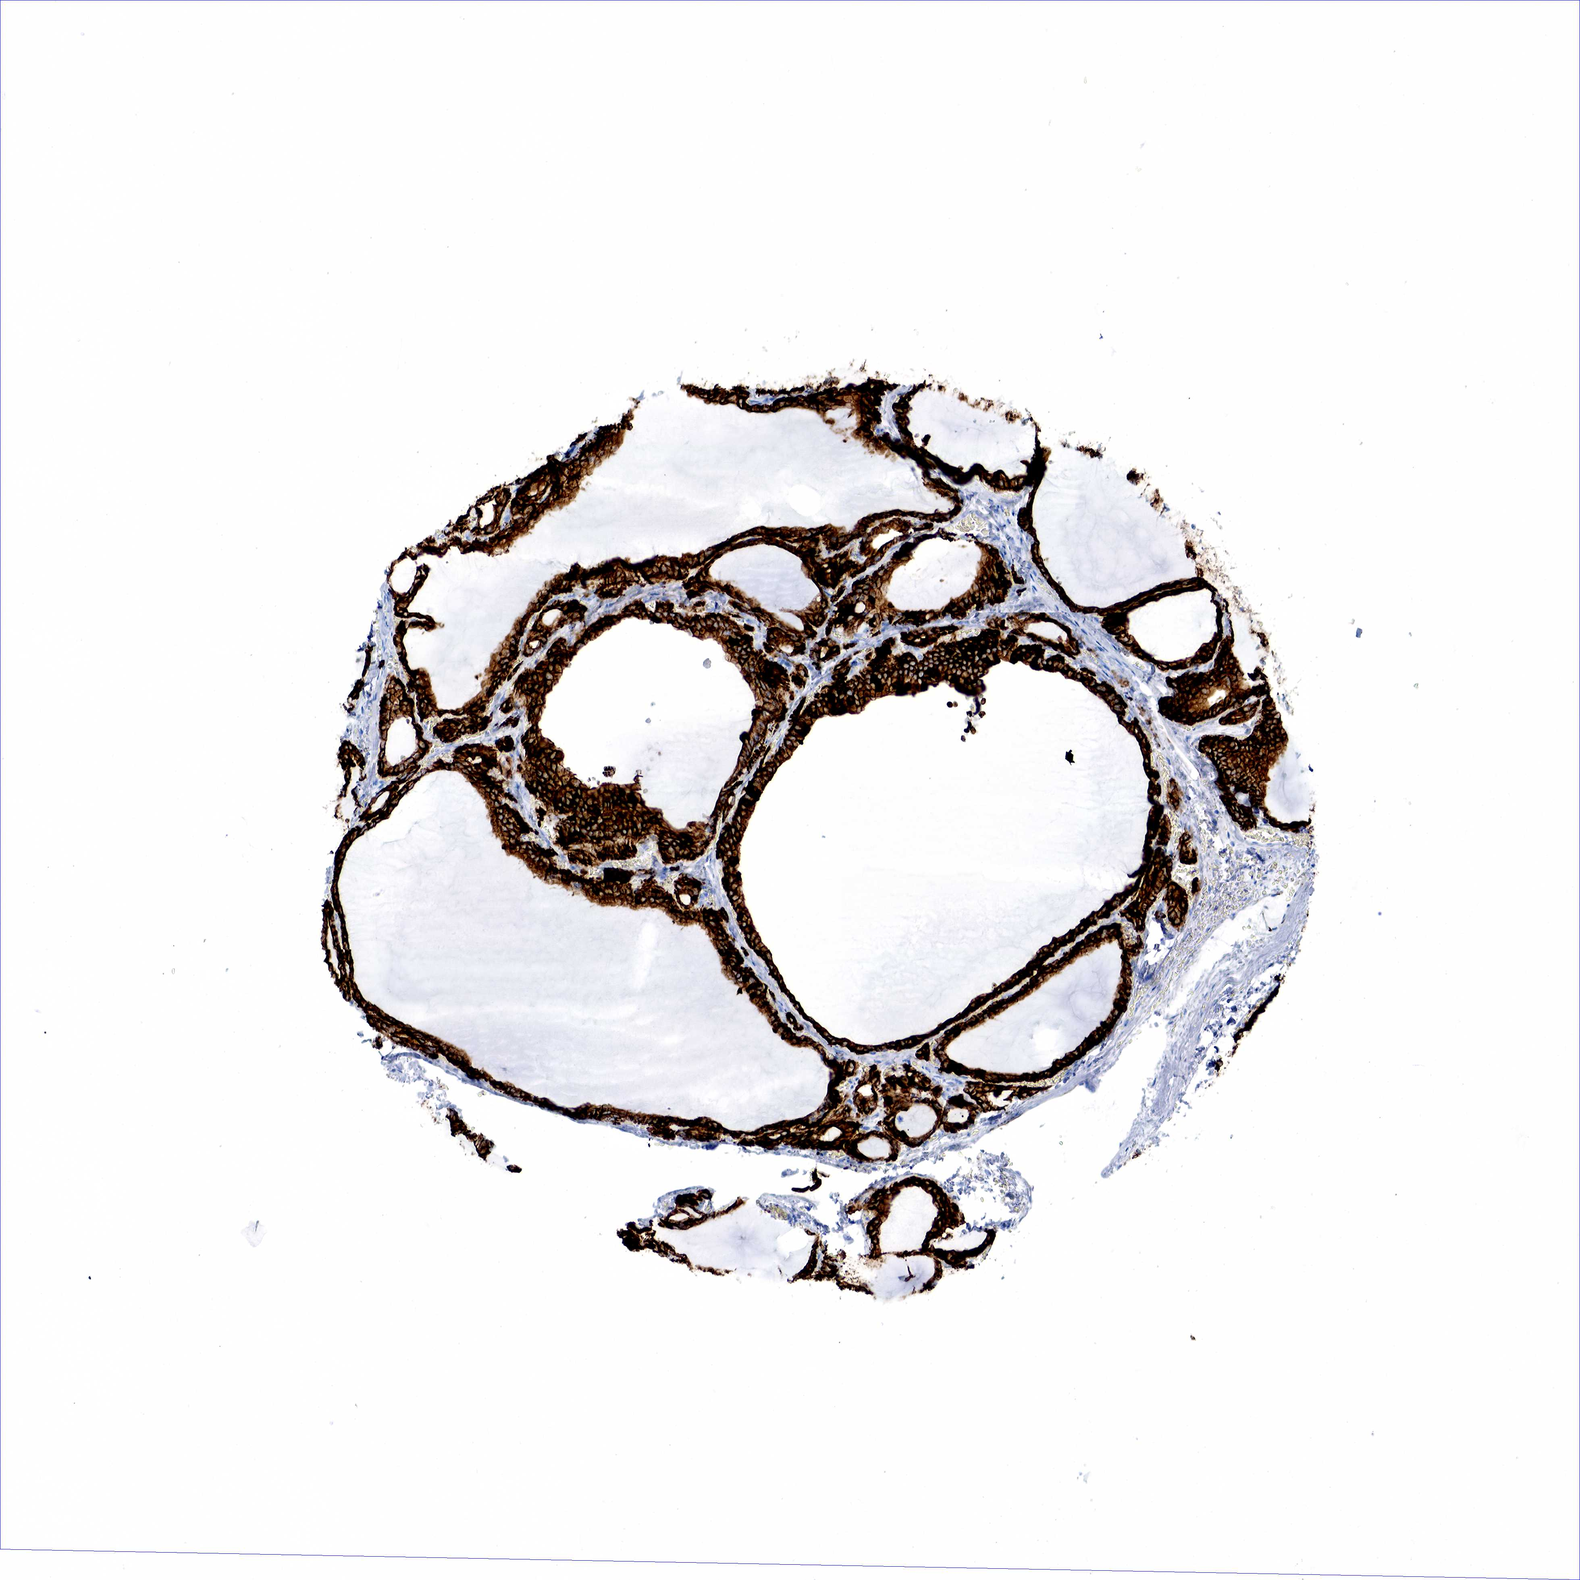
{"staining": {"intensity": "strong", "quantity": ">75%", "location": "cytoplasmic/membranous"}, "tissue": "thyroid gland", "cell_type": "Glandular cells", "image_type": "normal", "snomed": [{"axis": "morphology", "description": "Normal tissue, NOS"}, {"axis": "topography", "description": "Thyroid gland"}], "caption": "Immunohistochemical staining of normal human thyroid gland exhibits high levels of strong cytoplasmic/membranous expression in about >75% of glandular cells. (IHC, brightfield microscopy, high magnification).", "gene": "KRT7", "patient": {"sex": "female", "age": 55}}